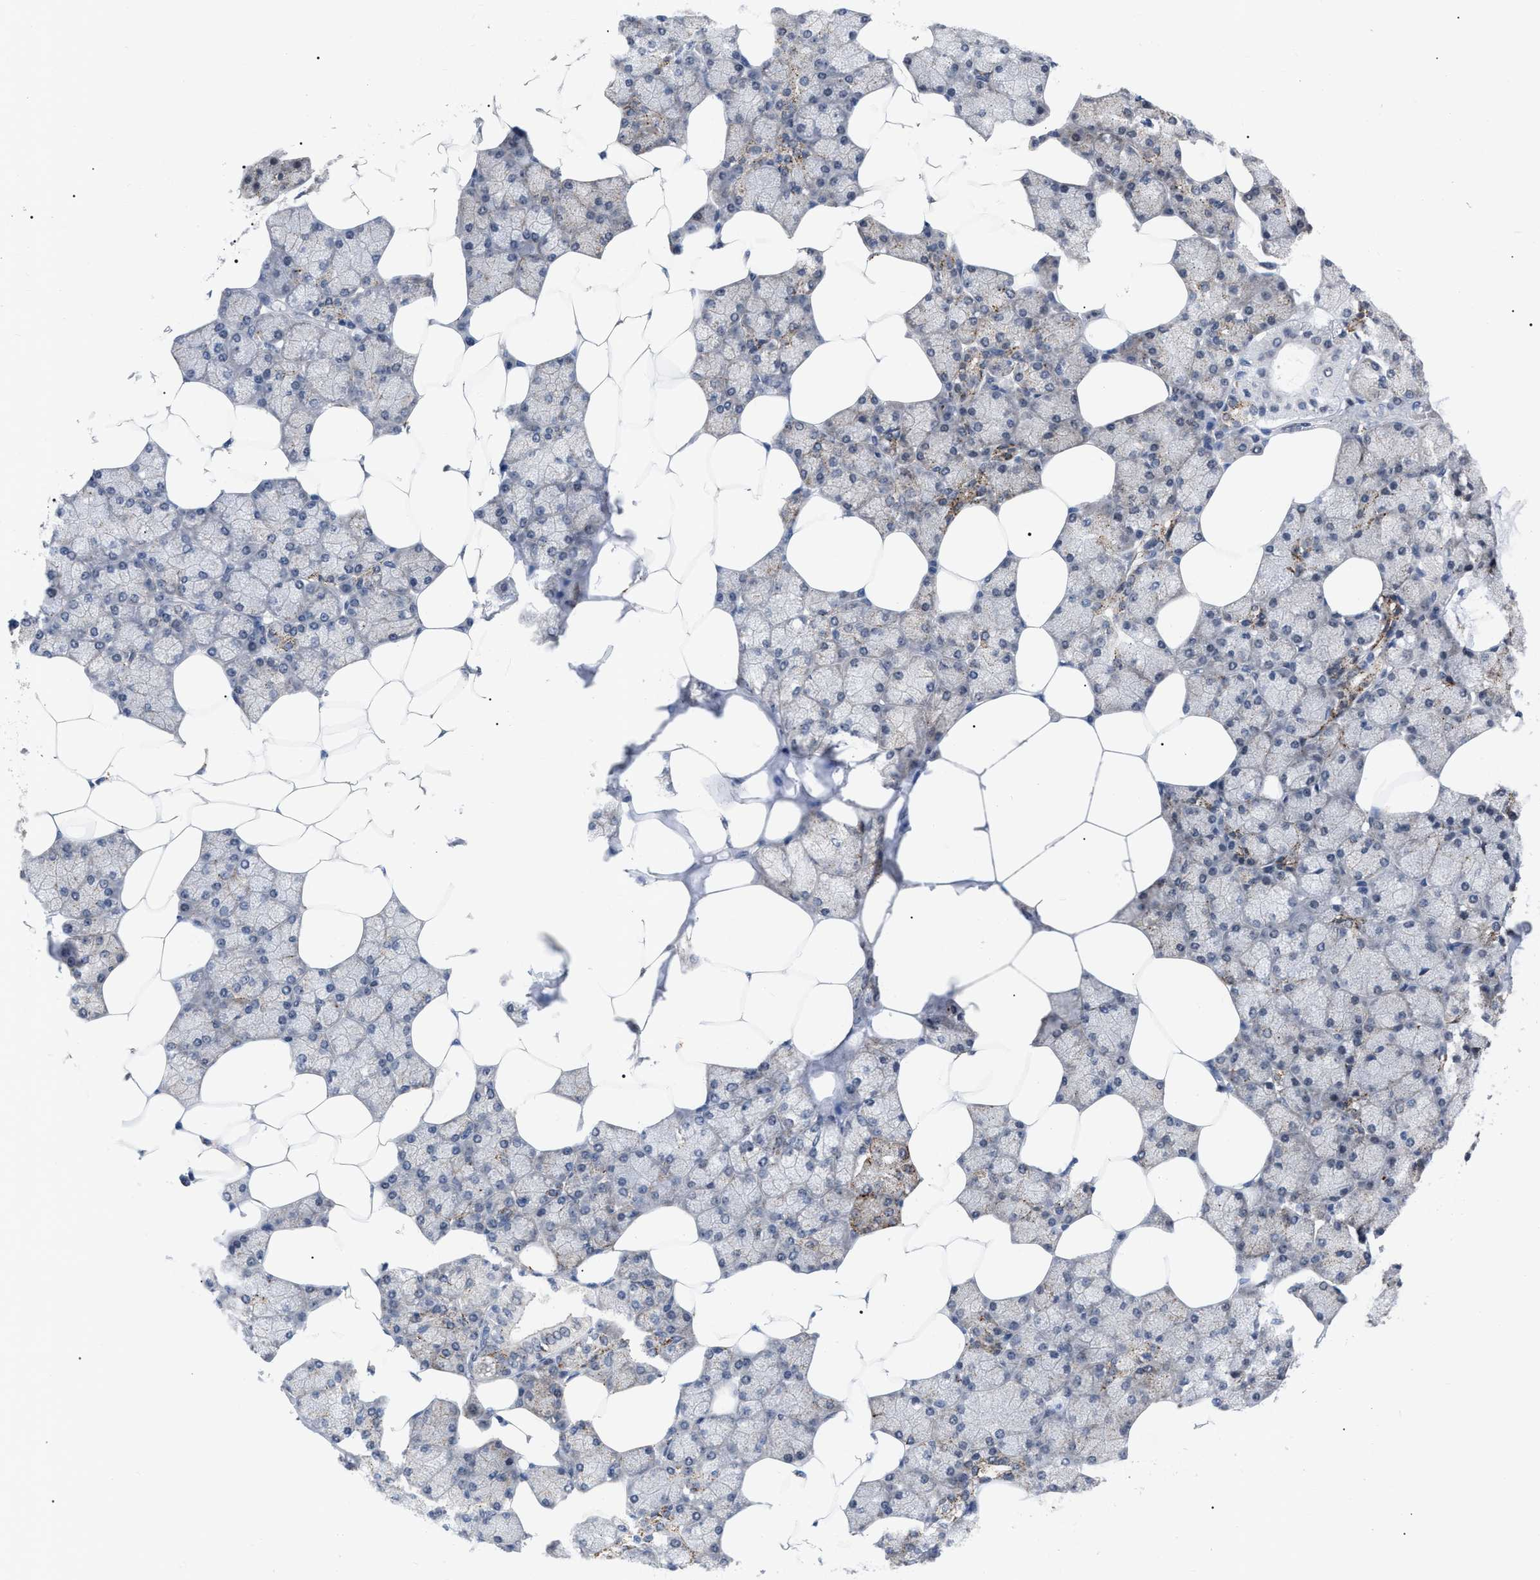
{"staining": {"intensity": "moderate", "quantity": "25%-75%", "location": "cytoplasmic/membranous"}, "tissue": "salivary gland", "cell_type": "Glandular cells", "image_type": "normal", "snomed": [{"axis": "morphology", "description": "Normal tissue, NOS"}, {"axis": "topography", "description": "Salivary gland"}], "caption": "IHC image of unremarkable human salivary gland stained for a protein (brown), which reveals medium levels of moderate cytoplasmic/membranous positivity in about 25%-75% of glandular cells.", "gene": "UPF1", "patient": {"sex": "male", "age": 62}}